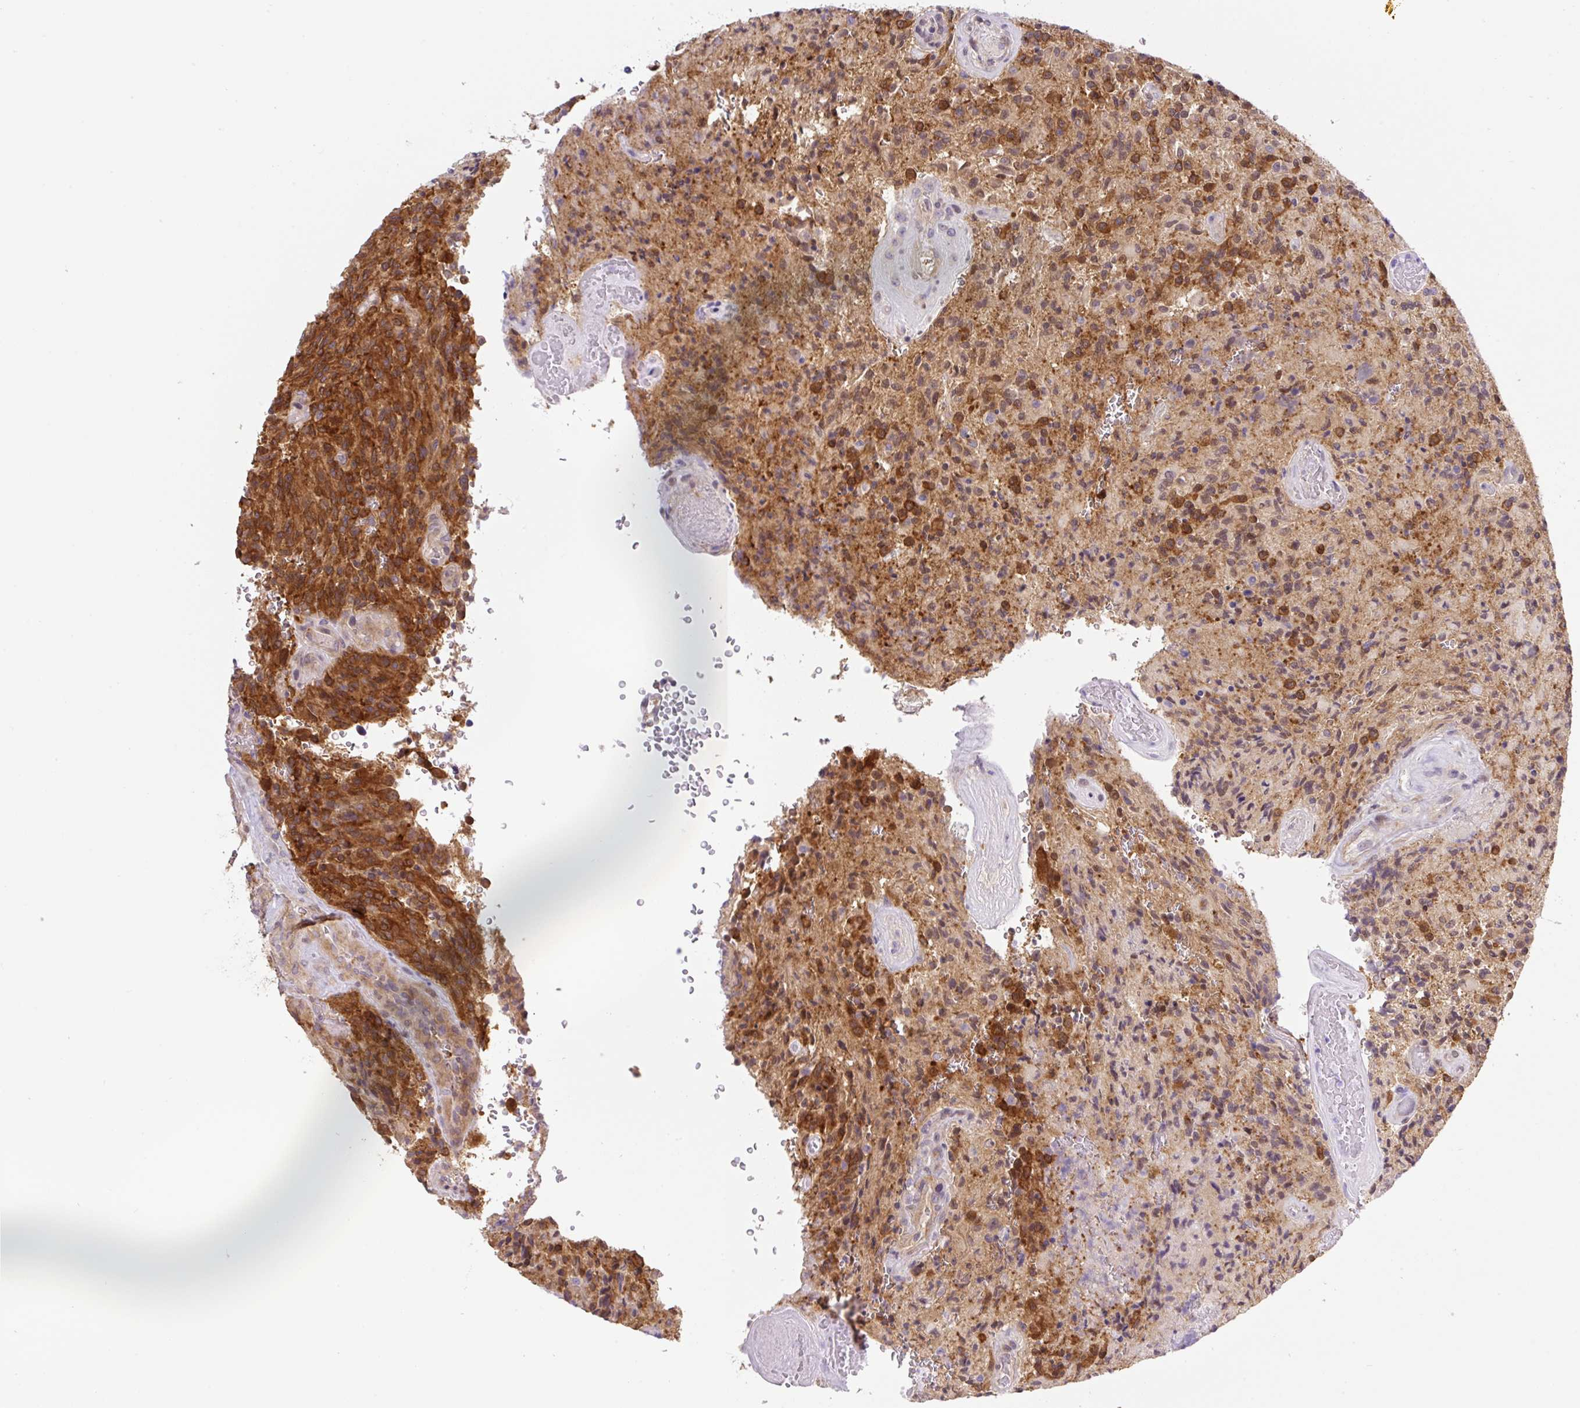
{"staining": {"intensity": "moderate", "quantity": ">75%", "location": "cytoplasmic/membranous"}, "tissue": "glioma", "cell_type": "Tumor cells", "image_type": "cancer", "snomed": [{"axis": "morphology", "description": "Normal tissue, NOS"}, {"axis": "morphology", "description": "Glioma, malignant, High grade"}, {"axis": "topography", "description": "Cerebral cortex"}], "caption": "Immunohistochemistry (DAB) staining of human glioma reveals moderate cytoplasmic/membranous protein positivity in about >75% of tumor cells.", "gene": "CAMK2B", "patient": {"sex": "male", "age": 56}}